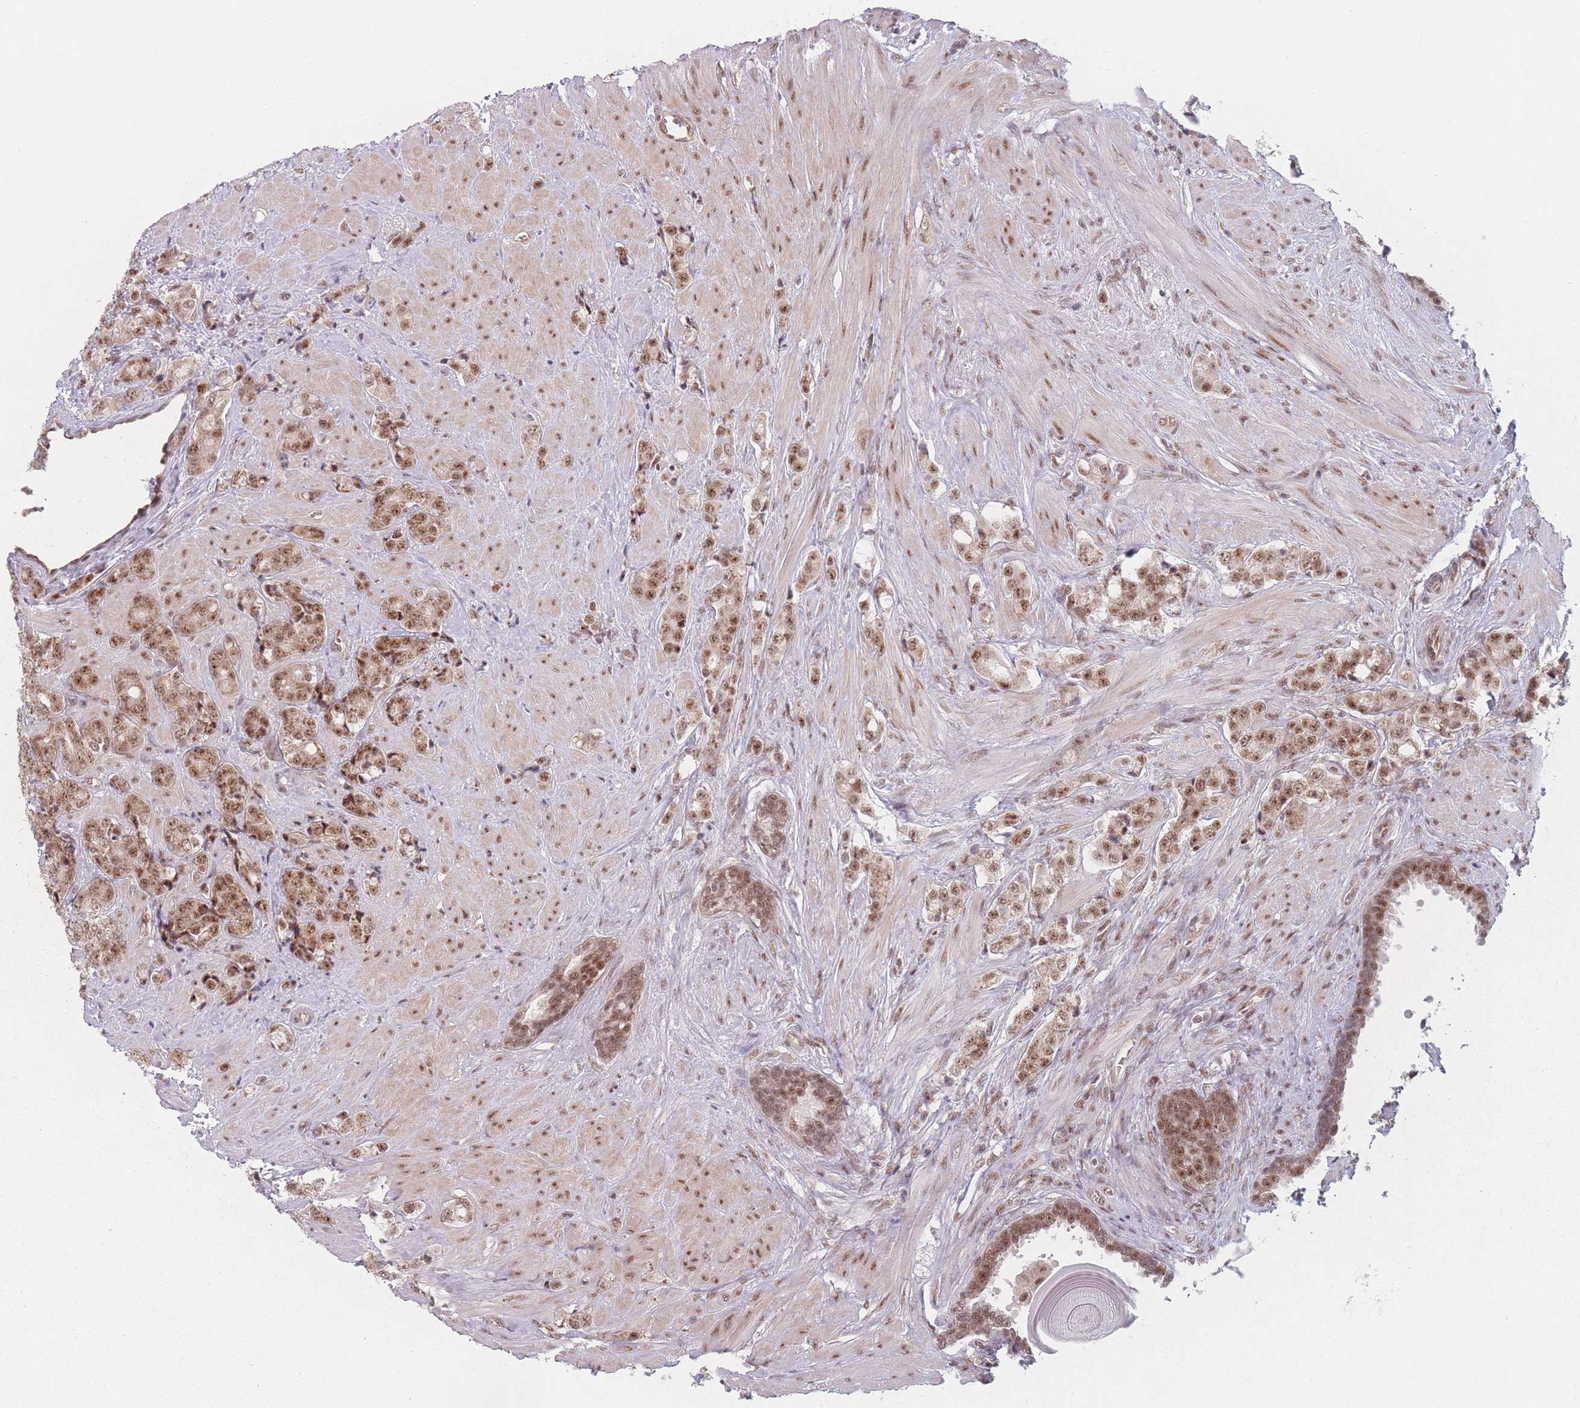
{"staining": {"intensity": "moderate", "quantity": ">75%", "location": "cytoplasmic/membranous,nuclear"}, "tissue": "prostate cancer", "cell_type": "Tumor cells", "image_type": "cancer", "snomed": [{"axis": "morphology", "description": "Adenocarcinoma, High grade"}, {"axis": "topography", "description": "Prostate"}], "caption": "An immunohistochemistry photomicrograph of tumor tissue is shown. Protein staining in brown labels moderate cytoplasmic/membranous and nuclear positivity in prostate cancer (adenocarcinoma (high-grade)) within tumor cells.", "gene": "ZC3H14", "patient": {"sex": "male", "age": 62}}